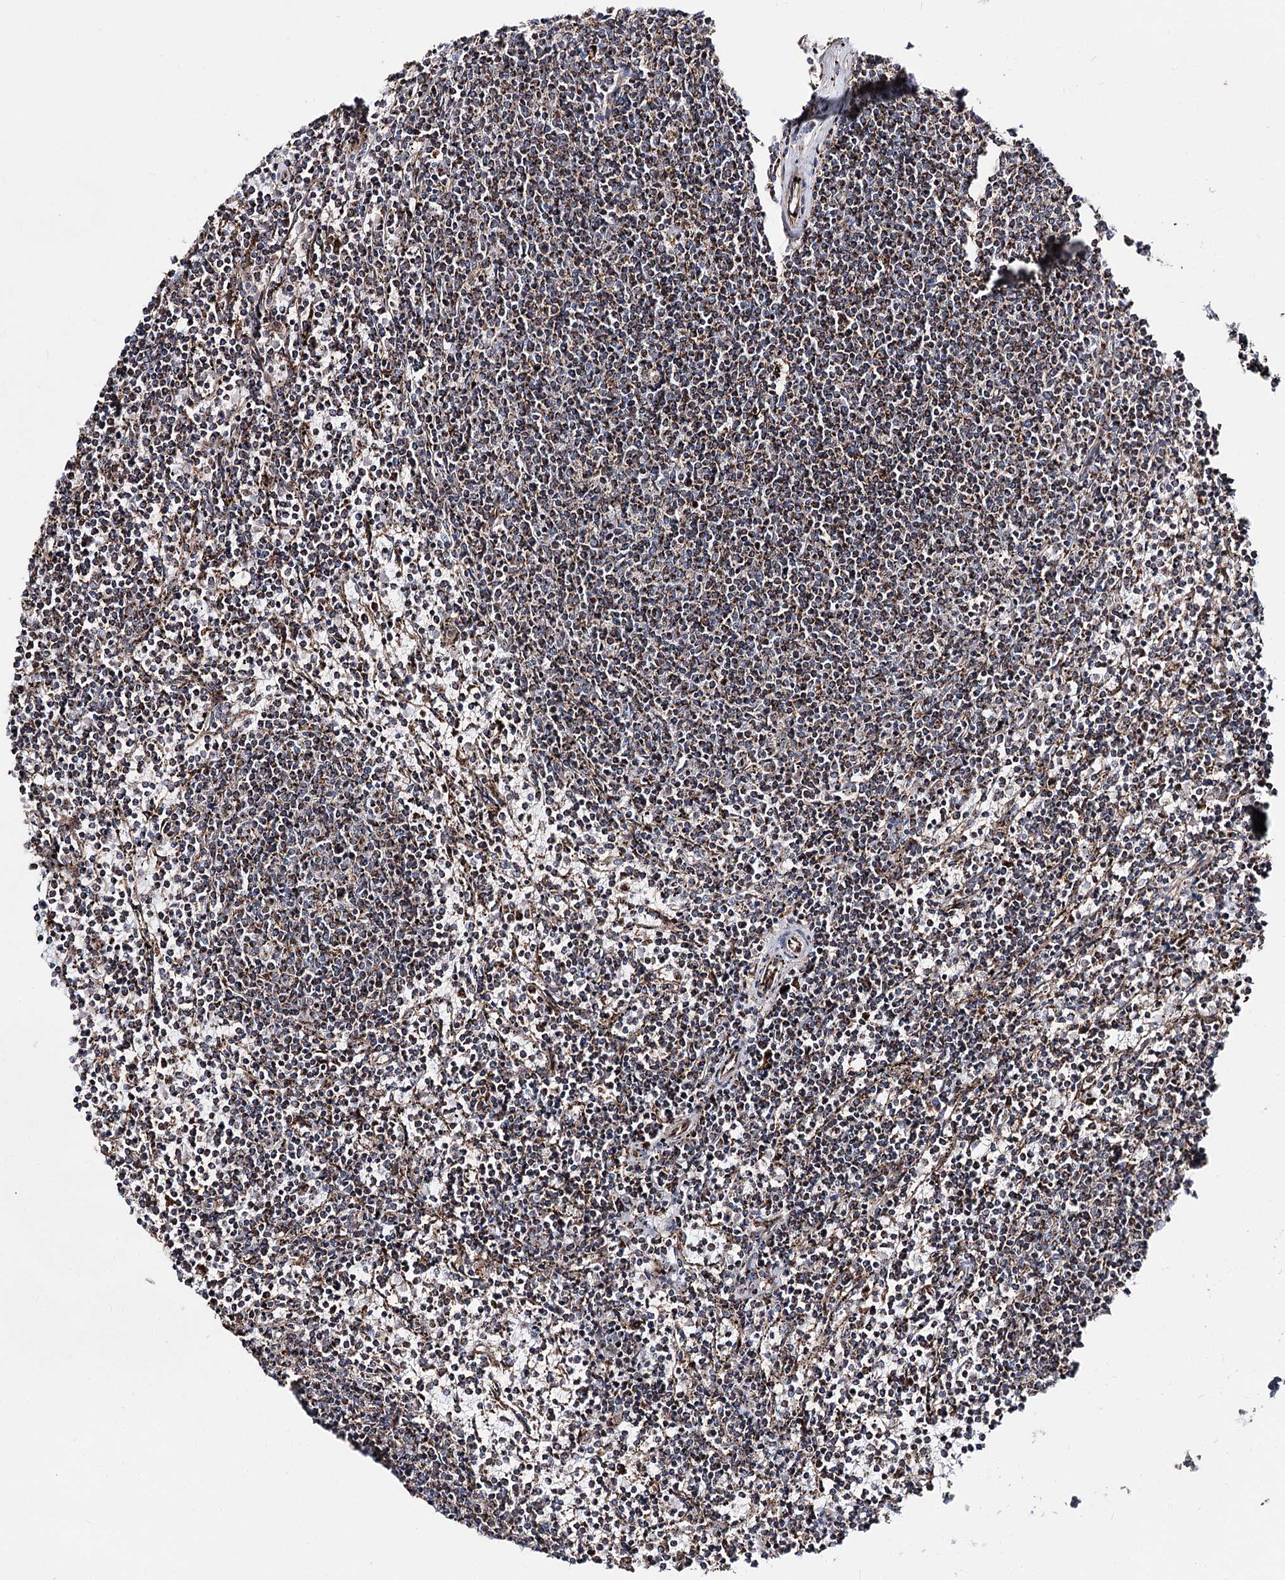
{"staining": {"intensity": "moderate", "quantity": ">75%", "location": "cytoplasmic/membranous"}, "tissue": "lymphoma", "cell_type": "Tumor cells", "image_type": "cancer", "snomed": [{"axis": "morphology", "description": "Malignant lymphoma, non-Hodgkin's type, Low grade"}, {"axis": "topography", "description": "Spleen"}], "caption": "IHC of human lymphoma shows medium levels of moderate cytoplasmic/membranous positivity in approximately >75% of tumor cells.", "gene": "MSANTD2", "patient": {"sex": "female", "age": 50}}